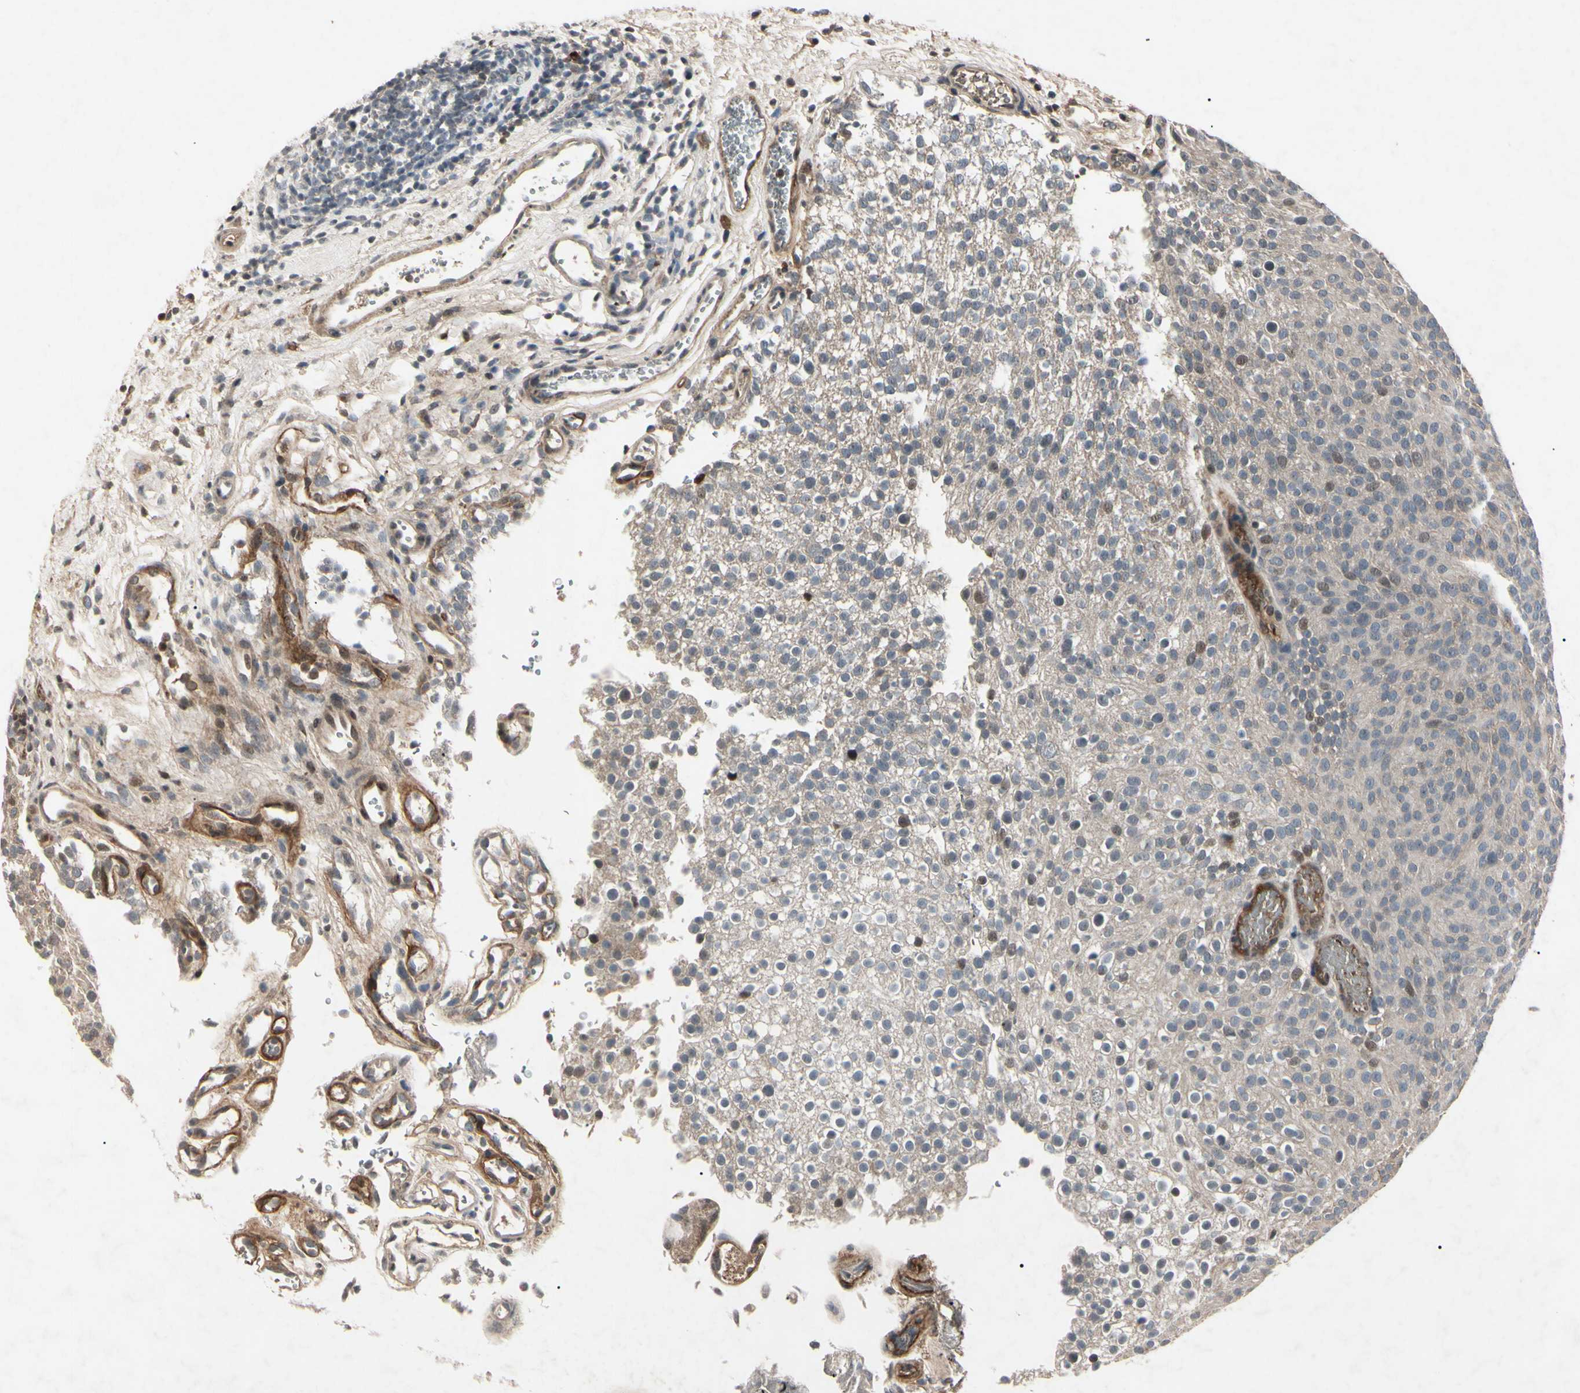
{"staining": {"intensity": "negative", "quantity": "none", "location": "none"}, "tissue": "urothelial cancer", "cell_type": "Tumor cells", "image_type": "cancer", "snomed": [{"axis": "morphology", "description": "Urothelial carcinoma, Low grade"}, {"axis": "topography", "description": "Urinary bladder"}], "caption": "A micrograph of human urothelial cancer is negative for staining in tumor cells. Nuclei are stained in blue.", "gene": "AEBP1", "patient": {"sex": "male", "age": 78}}